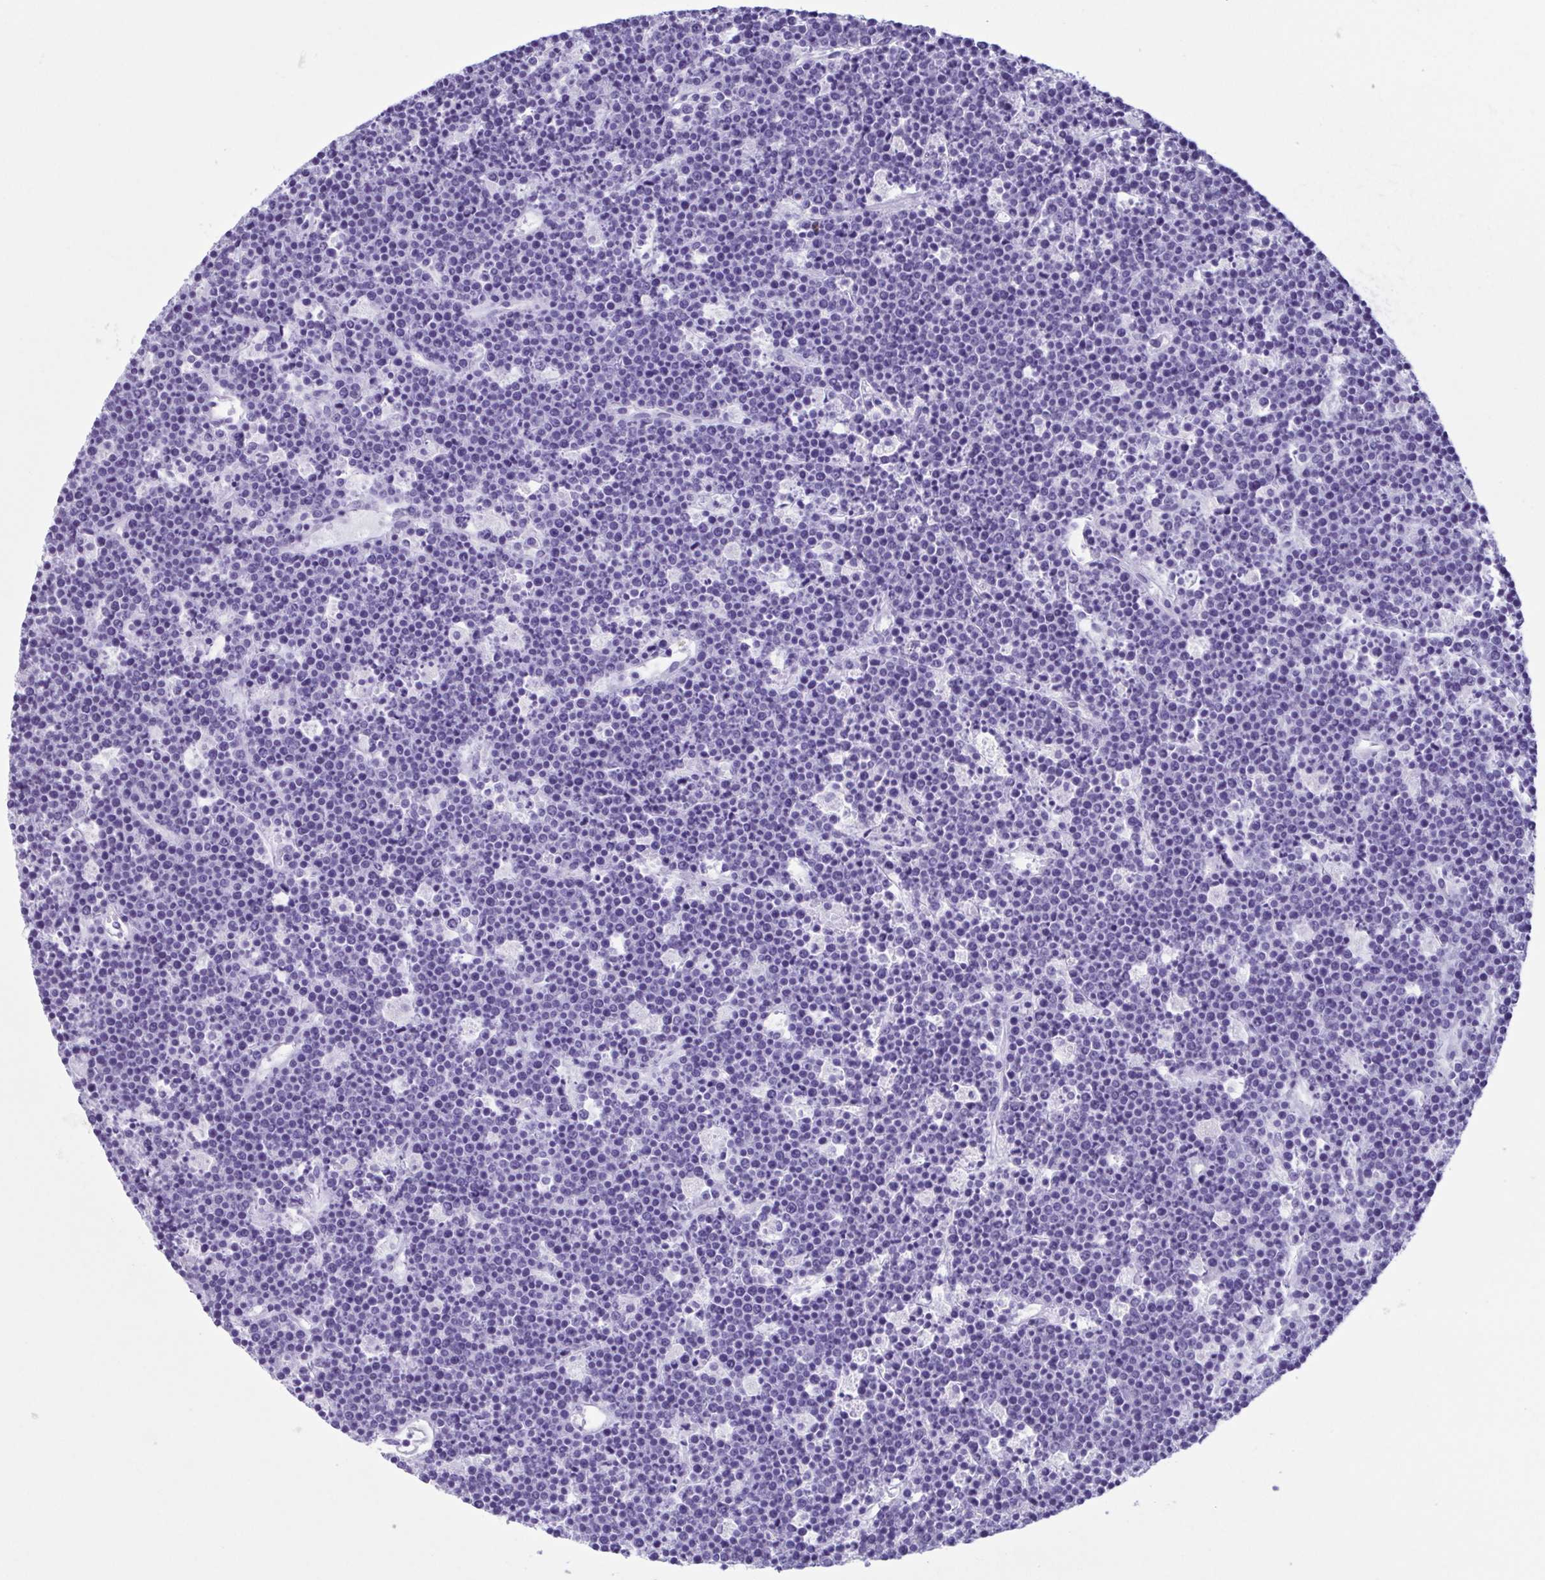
{"staining": {"intensity": "negative", "quantity": "none", "location": "none"}, "tissue": "lymphoma", "cell_type": "Tumor cells", "image_type": "cancer", "snomed": [{"axis": "morphology", "description": "Malignant lymphoma, non-Hodgkin's type, High grade"}, {"axis": "topography", "description": "Ovary"}], "caption": "Tumor cells show no significant protein staining in lymphoma.", "gene": "LTF", "patient": {"sex": "female", "age": 56}}